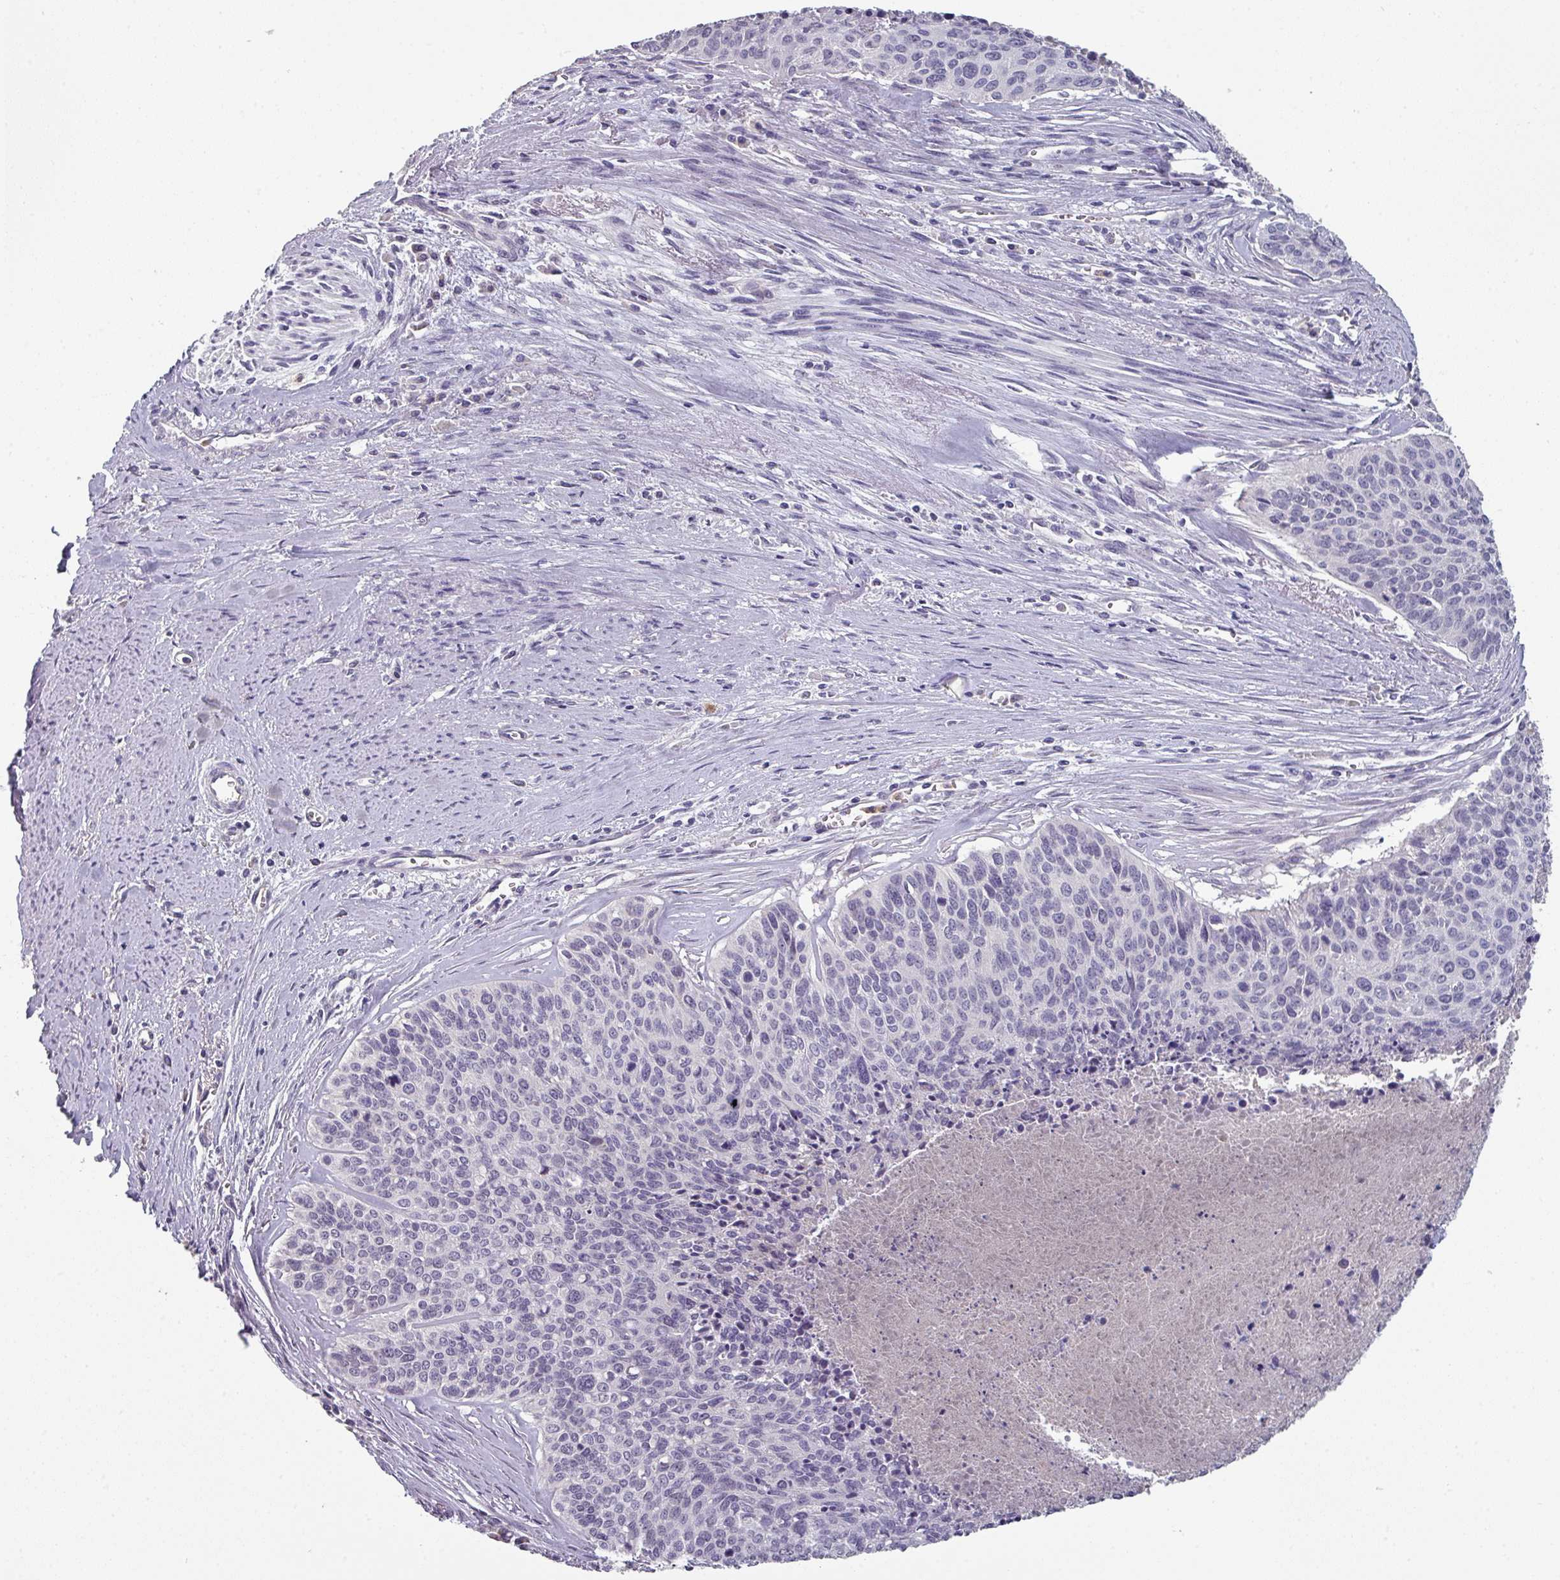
{"staining": {"intensity": "negative", "quantity": "none", "location": "none"}, "tissue": "cervical cancer", "cell_type": "Tumor cells", "image_type": "cancer", "snomed": [{"axis": "morphology", "description": "Squamous cell carcinoma, NOS"}, {"axis": "topography", "description": "Cervix"}], "caption": "This is an IHC micrograph of cervical cancer (squamous cell carcinoma). There is no expression in tumor cells.", "gene": "PRAMEF8", "patient": {"sex": "female", "age": 55}}